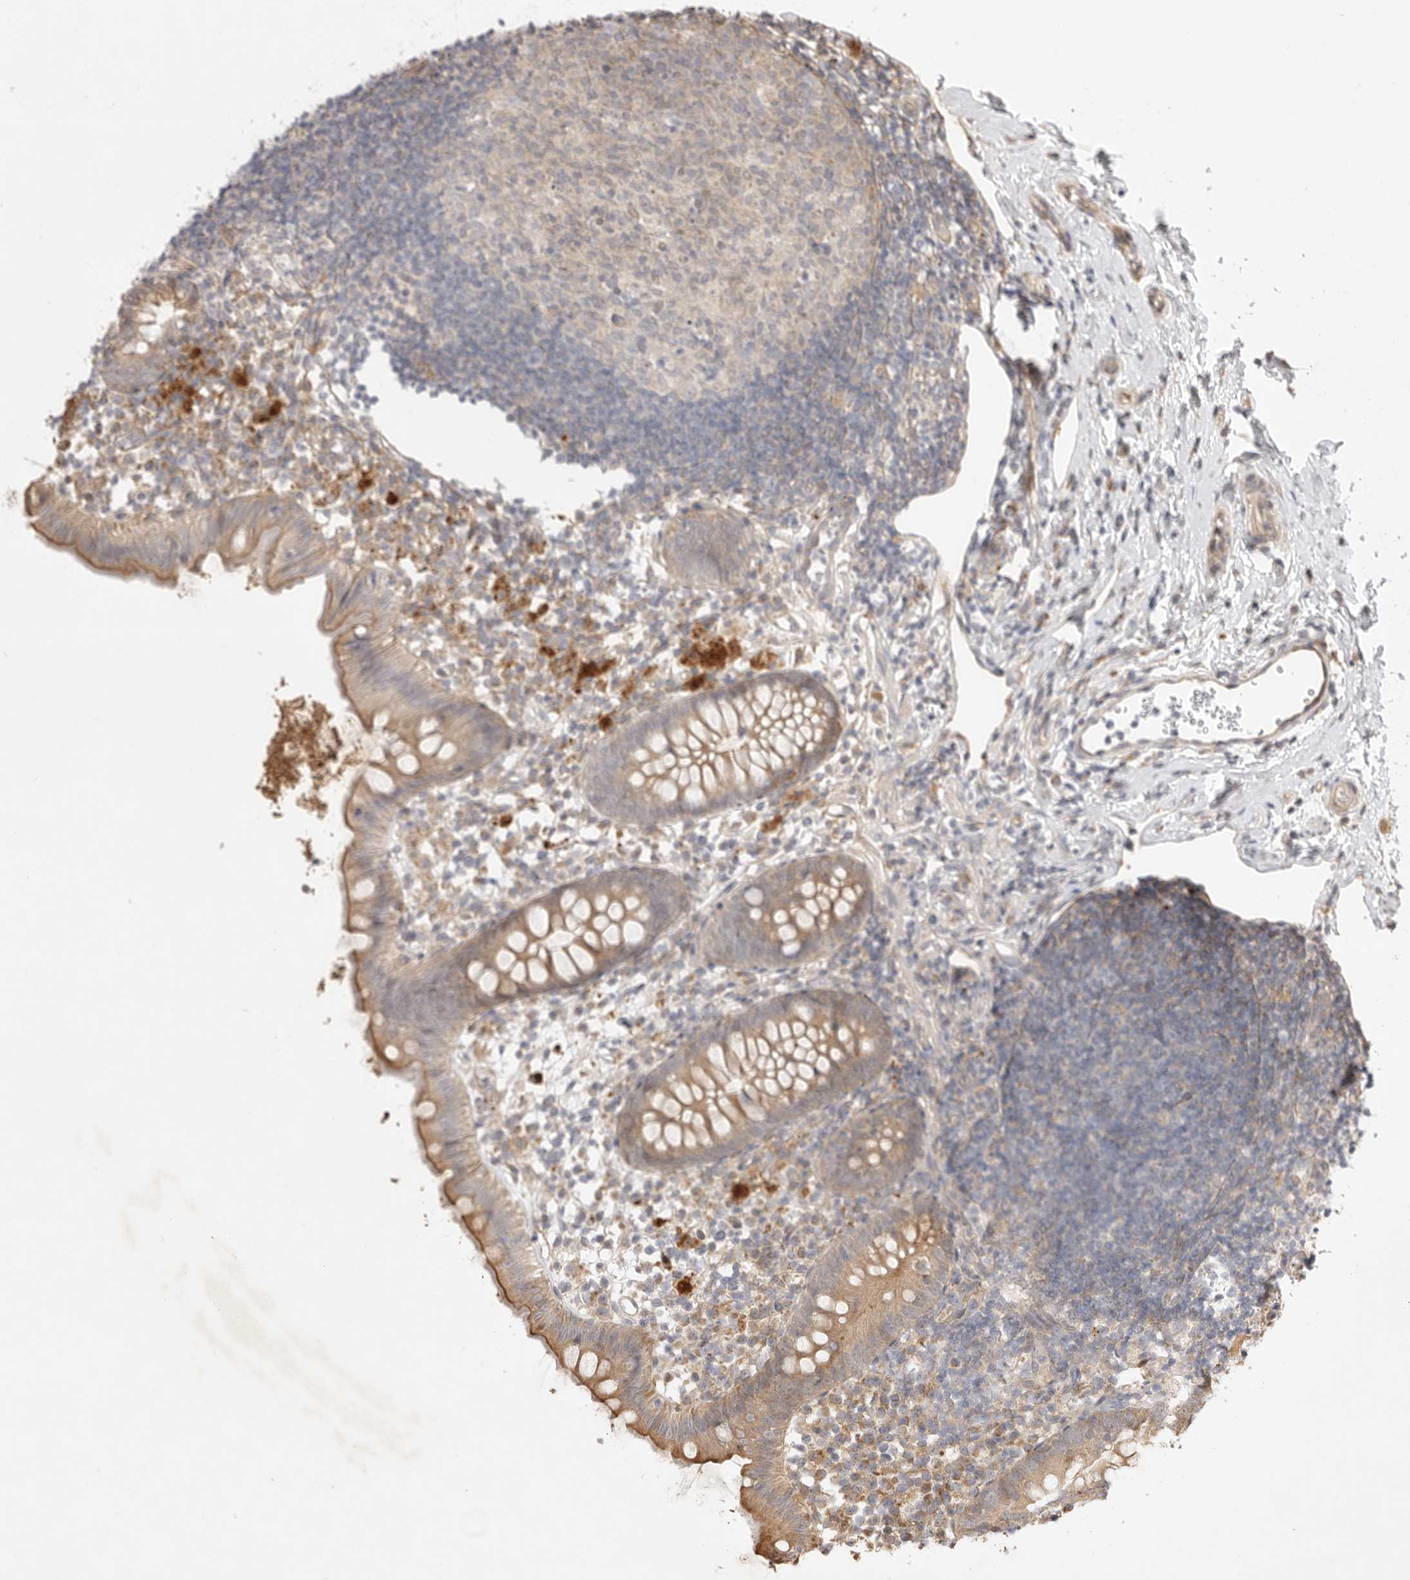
{"staining": {"intensity": "moderate", "quantity": ">75%", "location": "cytoplasmic/membranous"}, "tissue": "appendix", "cell_type": "Glandular cells", "image_type": "normal", "snomed": [{"axis": "morphology", "description": "Normal tissue, NOS"}, {"axis": "topography", "description": "Appendix"}], "caption": "Human appendix stained for a protein (brown) reveals moderate cytoplasmic/membranous positive positivity in about >75% of glandular cells.", "gene": "DPH7", "patient": {"sex": "female", "age": 20}}